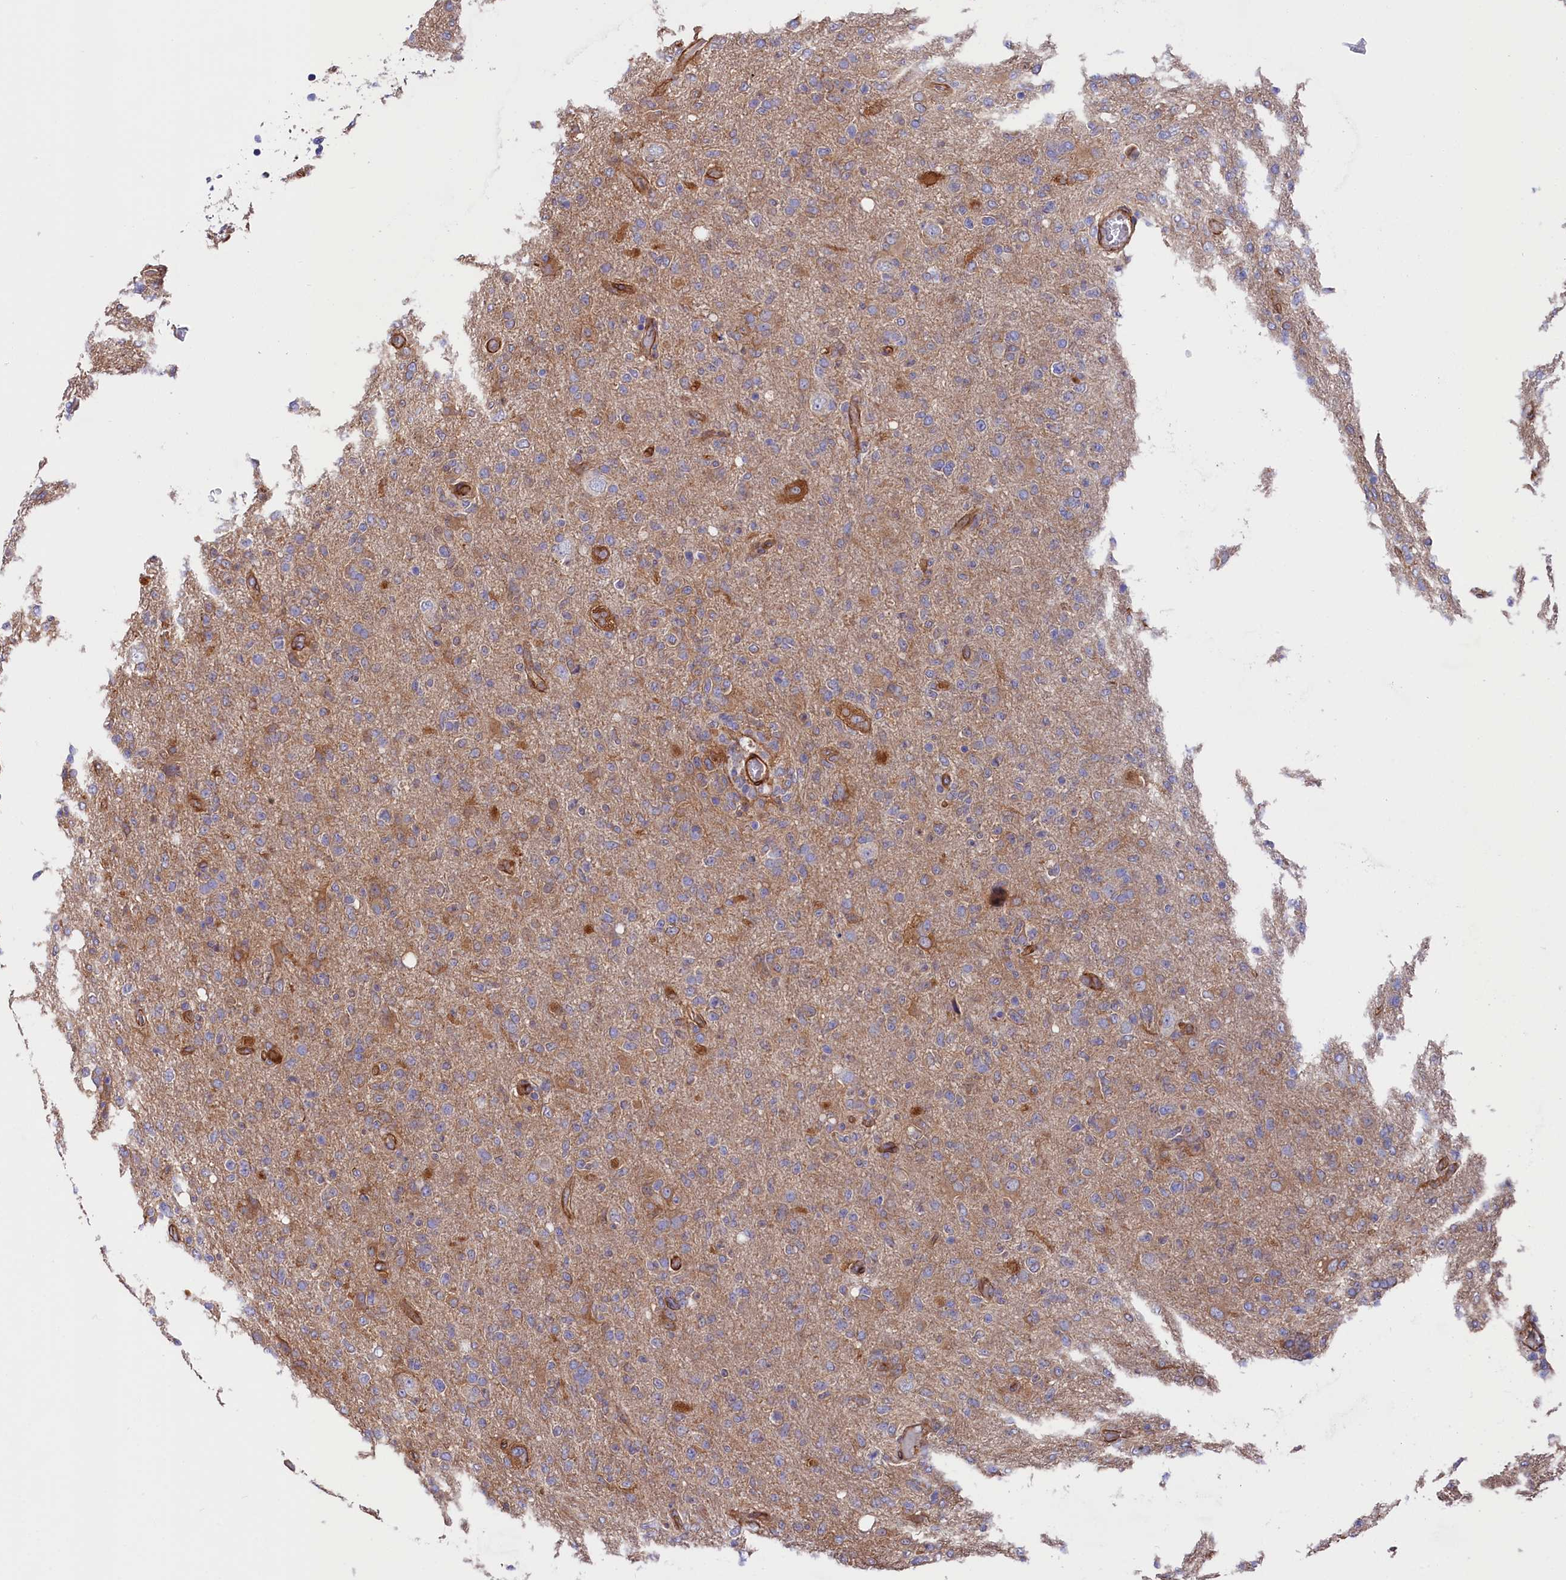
{"staining": {"intensity": "moderate", "quantity": "<25%", "location": "cytoplasmic/membranous"}, "tissue": "glioma", "cell_type": "Tumor cells", "image_type": "cancer", "snomed": [{"axis": "morphology", "description": "Glioma, malignant, High grade"}, {"axis": "topography", "description": "Brain"}], "caption": "An IHC photomicrograph of neoplastic tissue is shown. Protein staining in brown highlights moderate cytoplasmic/membranous positivity in glioma within tumor cells. The protein is stained brown, and the nuclei are stained in blue (DAB (3,3'-diaminobenzidine) IHC with brightfield microscopy, high magnification).", "gene": "TNKS1BP1", "patient": {"sex": "female", "age": 57}}